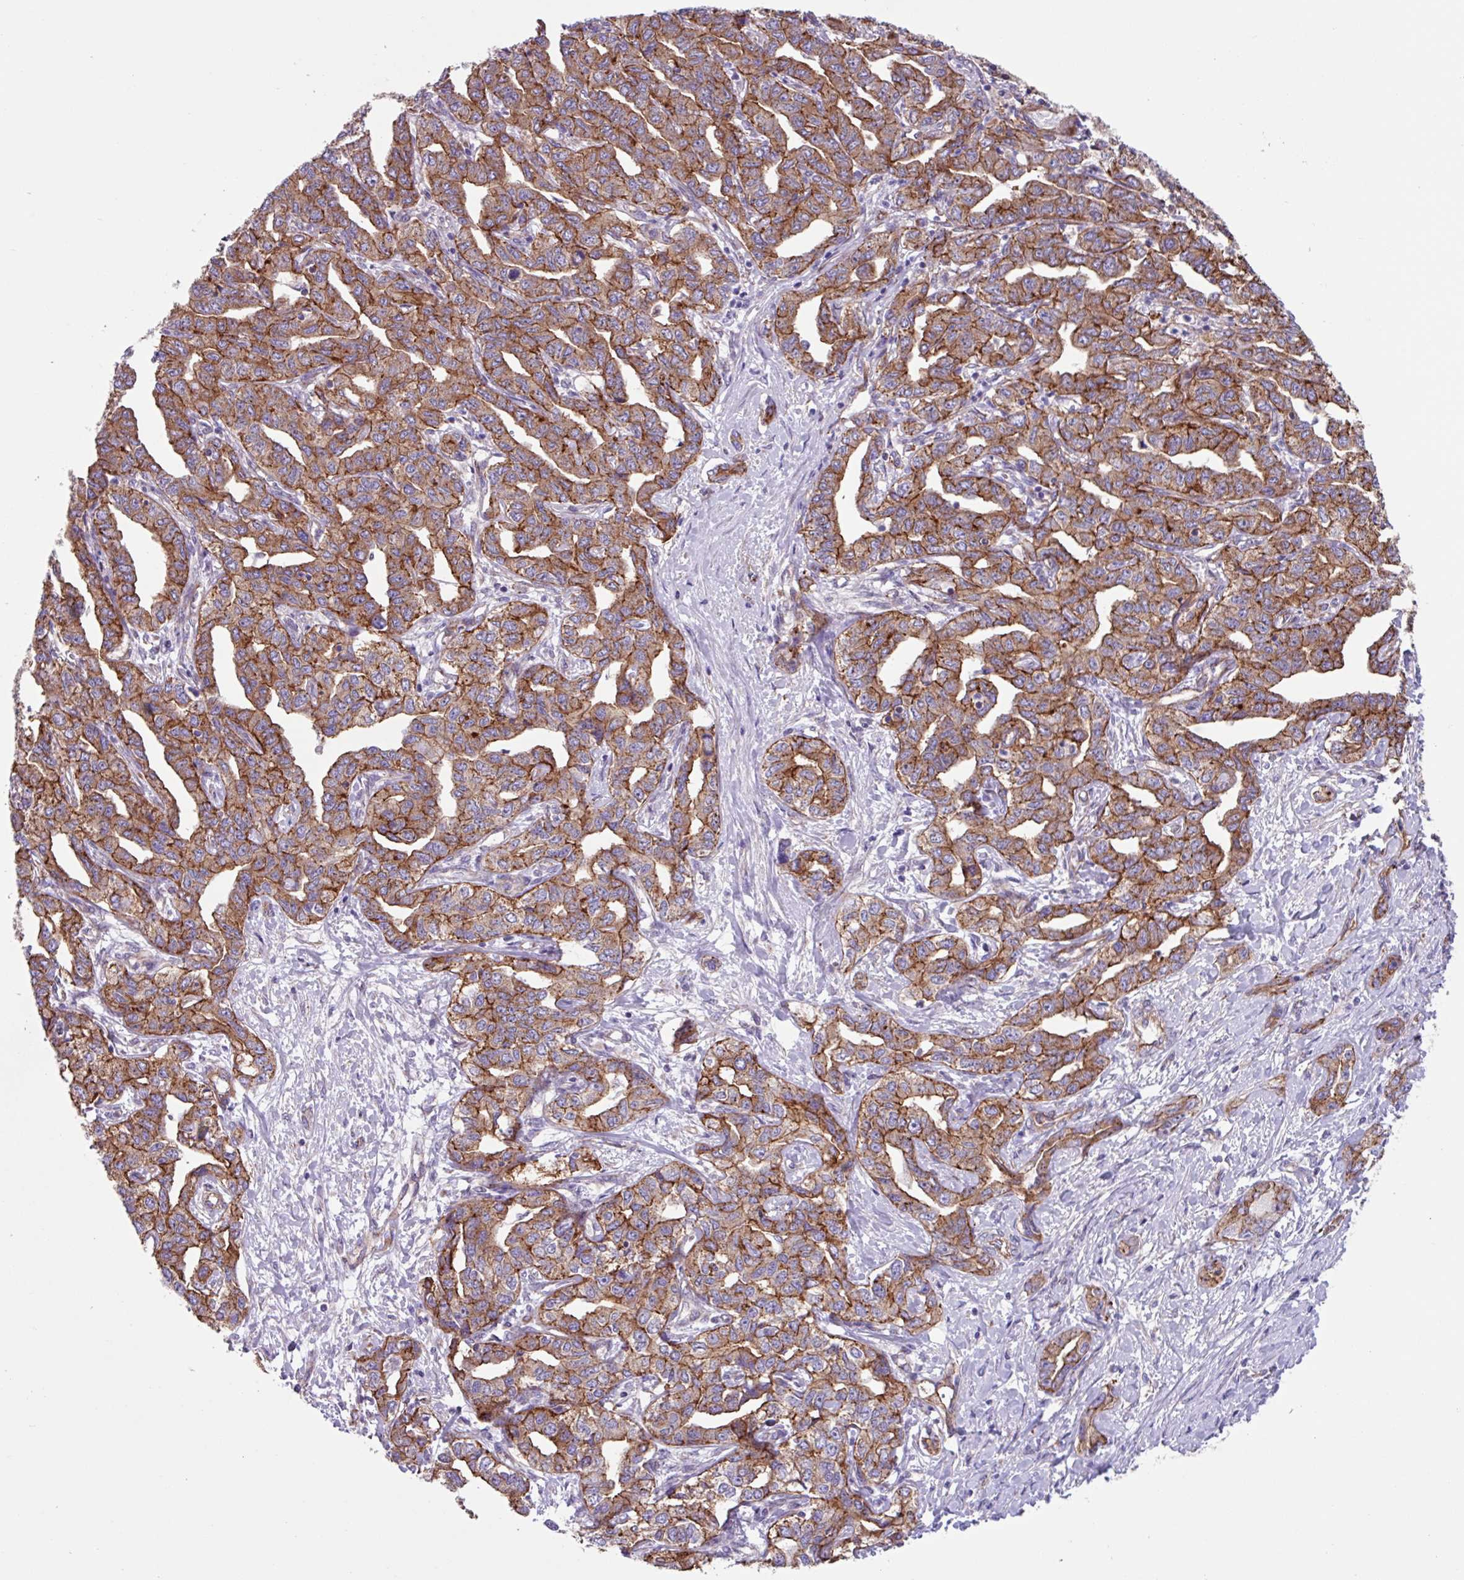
{"staining": {"intensity": "strong", "quantity": ">75%", "location": "cytoplasmic/membranous"}, "tissue": "liver cancer", "cell_type": "Tumor cells", "image_type": "cancer", "snomed": [{"axis": "morphology", "description": "Cholangiocarcinoma"}, {"axis": "topography", "description": "Liver"}], "caption": "This is an image of immunohistochemistry staining of liver cancer (cholangiocarcinoma), which shows strong positivity in the cytoplasmic/membranous of tumor cells.", "gene": "OTULIN", "patient": {"sex": "male", "age": 59}}